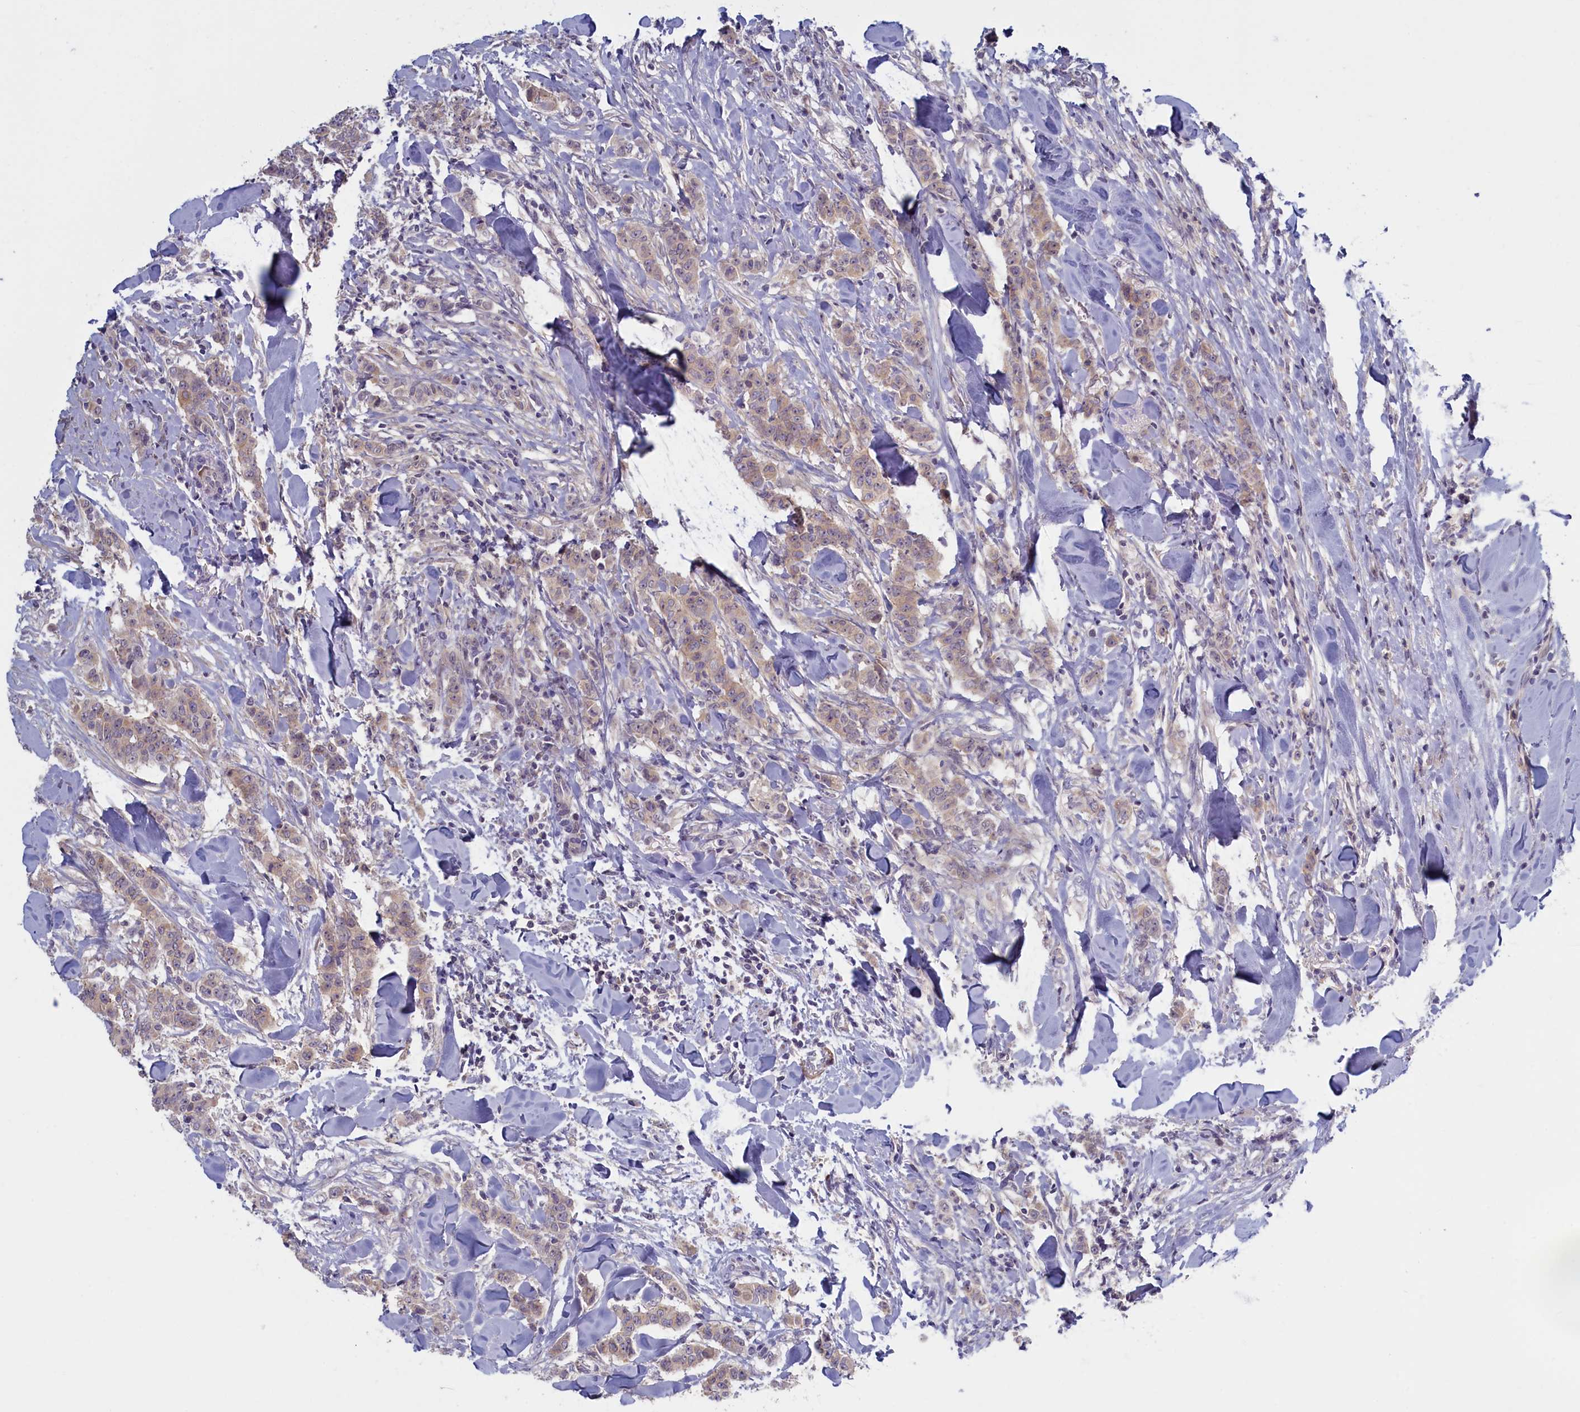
{"staining": {"intensity": "weak", "quantity": "25%-75%", "location": "cytoplasmic/membranous"}, "tissue": "breast cancer", "cell_type": "Tumor cells", "image_type": "cancer", "snomed": [{"axis": "morphology", "description": "Duct carcinoma"}, {"axis": "topography", "description": "Breast"}], "caption": "The histopathology image demonstrates a brown stain indicating the presence of a protein in the cytoplasmic/membranous of tumor cells in breast cancer.", "gene": "TRPM4", "patient": {"sex": "female", "age": 40}}